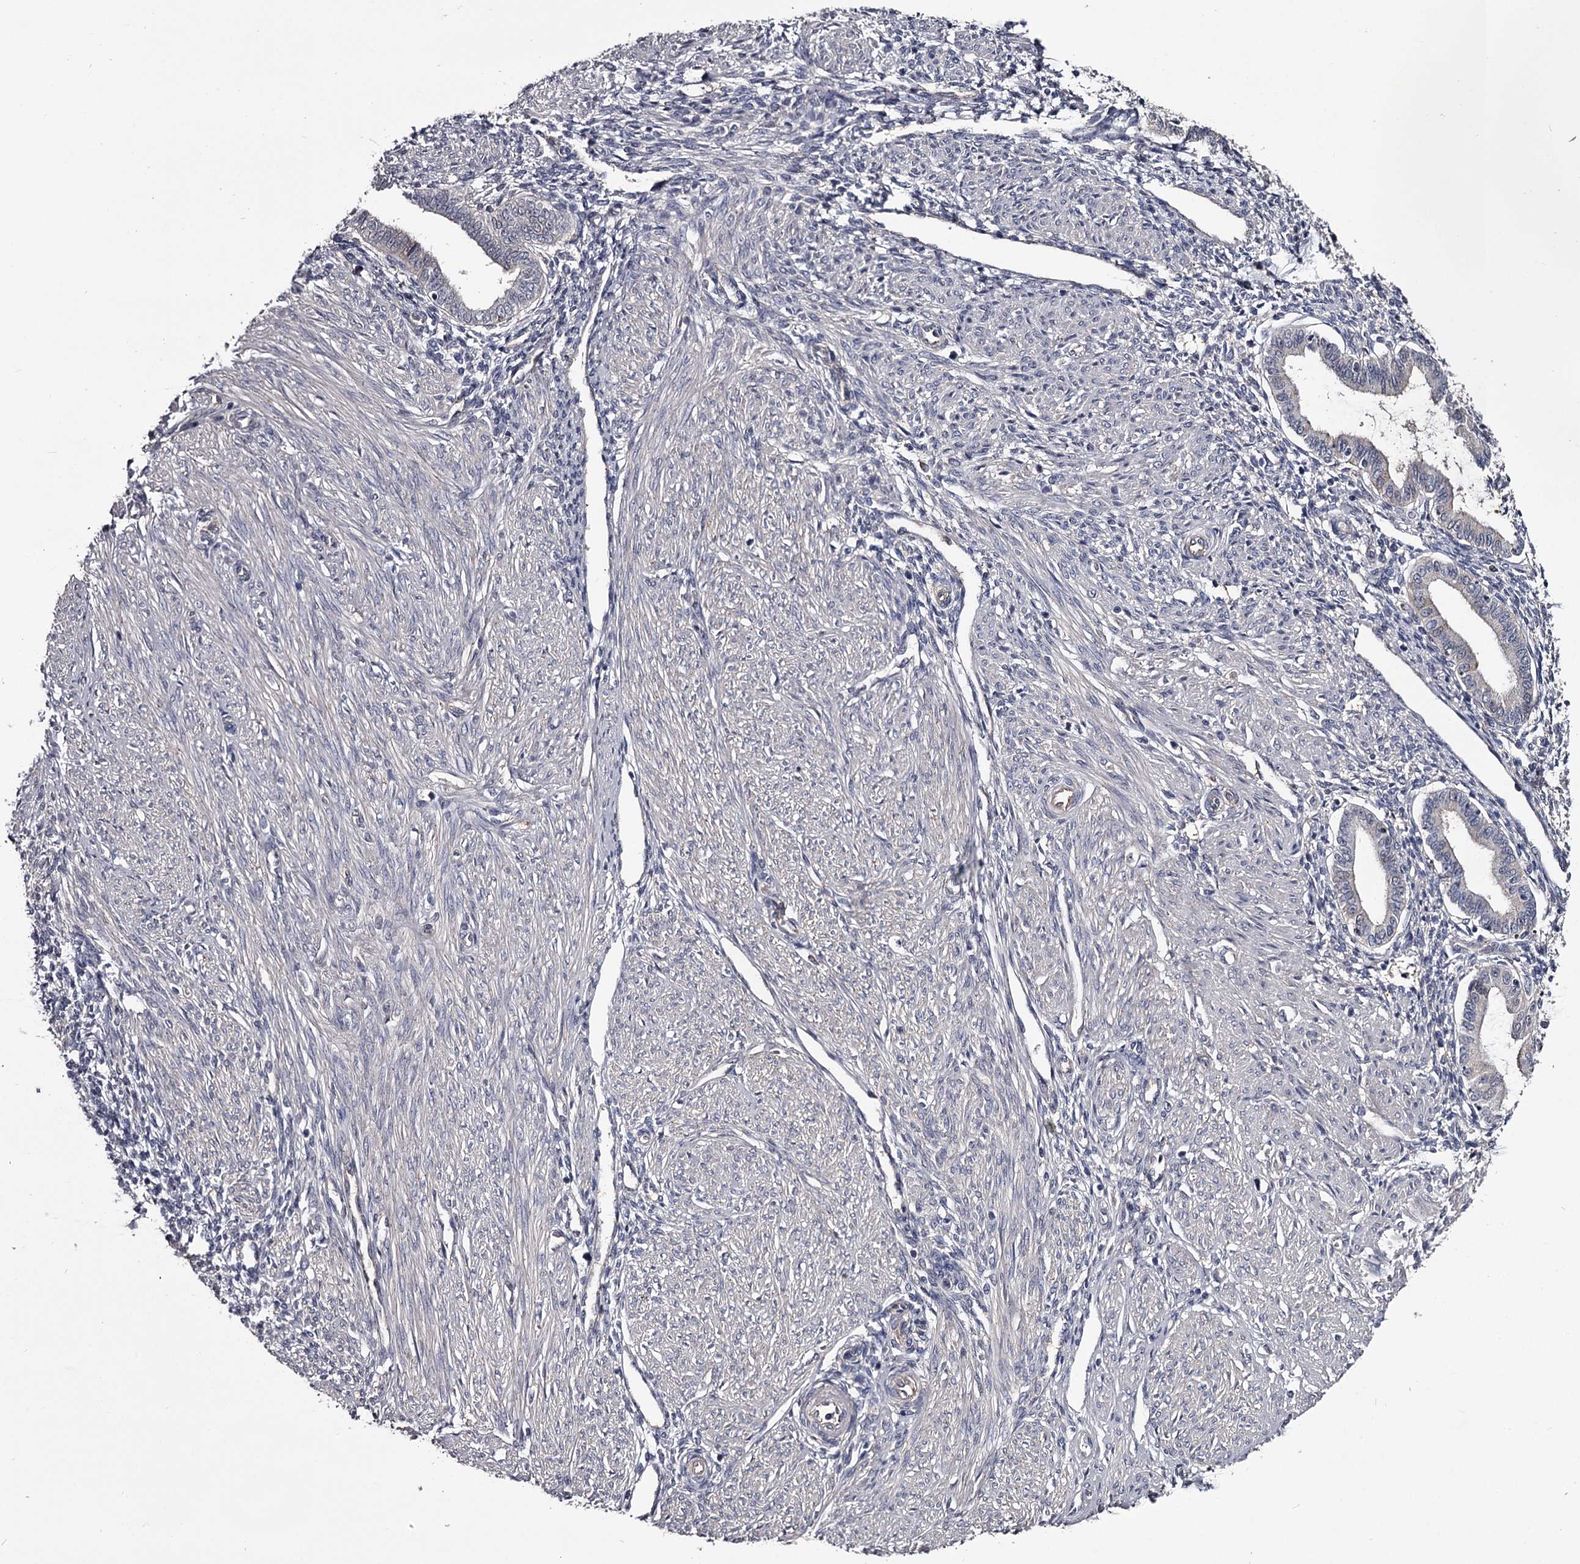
{"staining": {"intensity": "negative", "quantity": "none", "location": "none"}, "tissue": "endometrium", "cell_type": "Cells in endometrial stroma", "image_type": "normal", "snomed": [{"axis": "morphology", "description": "Normal tissue, NOS"}, {"axis": "topography", "description": "Endometrium"}], "caption": "Immunohistochemistry (IHC) of unremarkable endometrium demonstrates no expression in cells in endometrial stroma. The staining is performed using DAB (3,3'-diaminobenzidine) brown chromogen with nuclei counter-stained in using hematoxylin.", "gene": "GSTO1", "patient": {"sex": "female", "age": 53}}